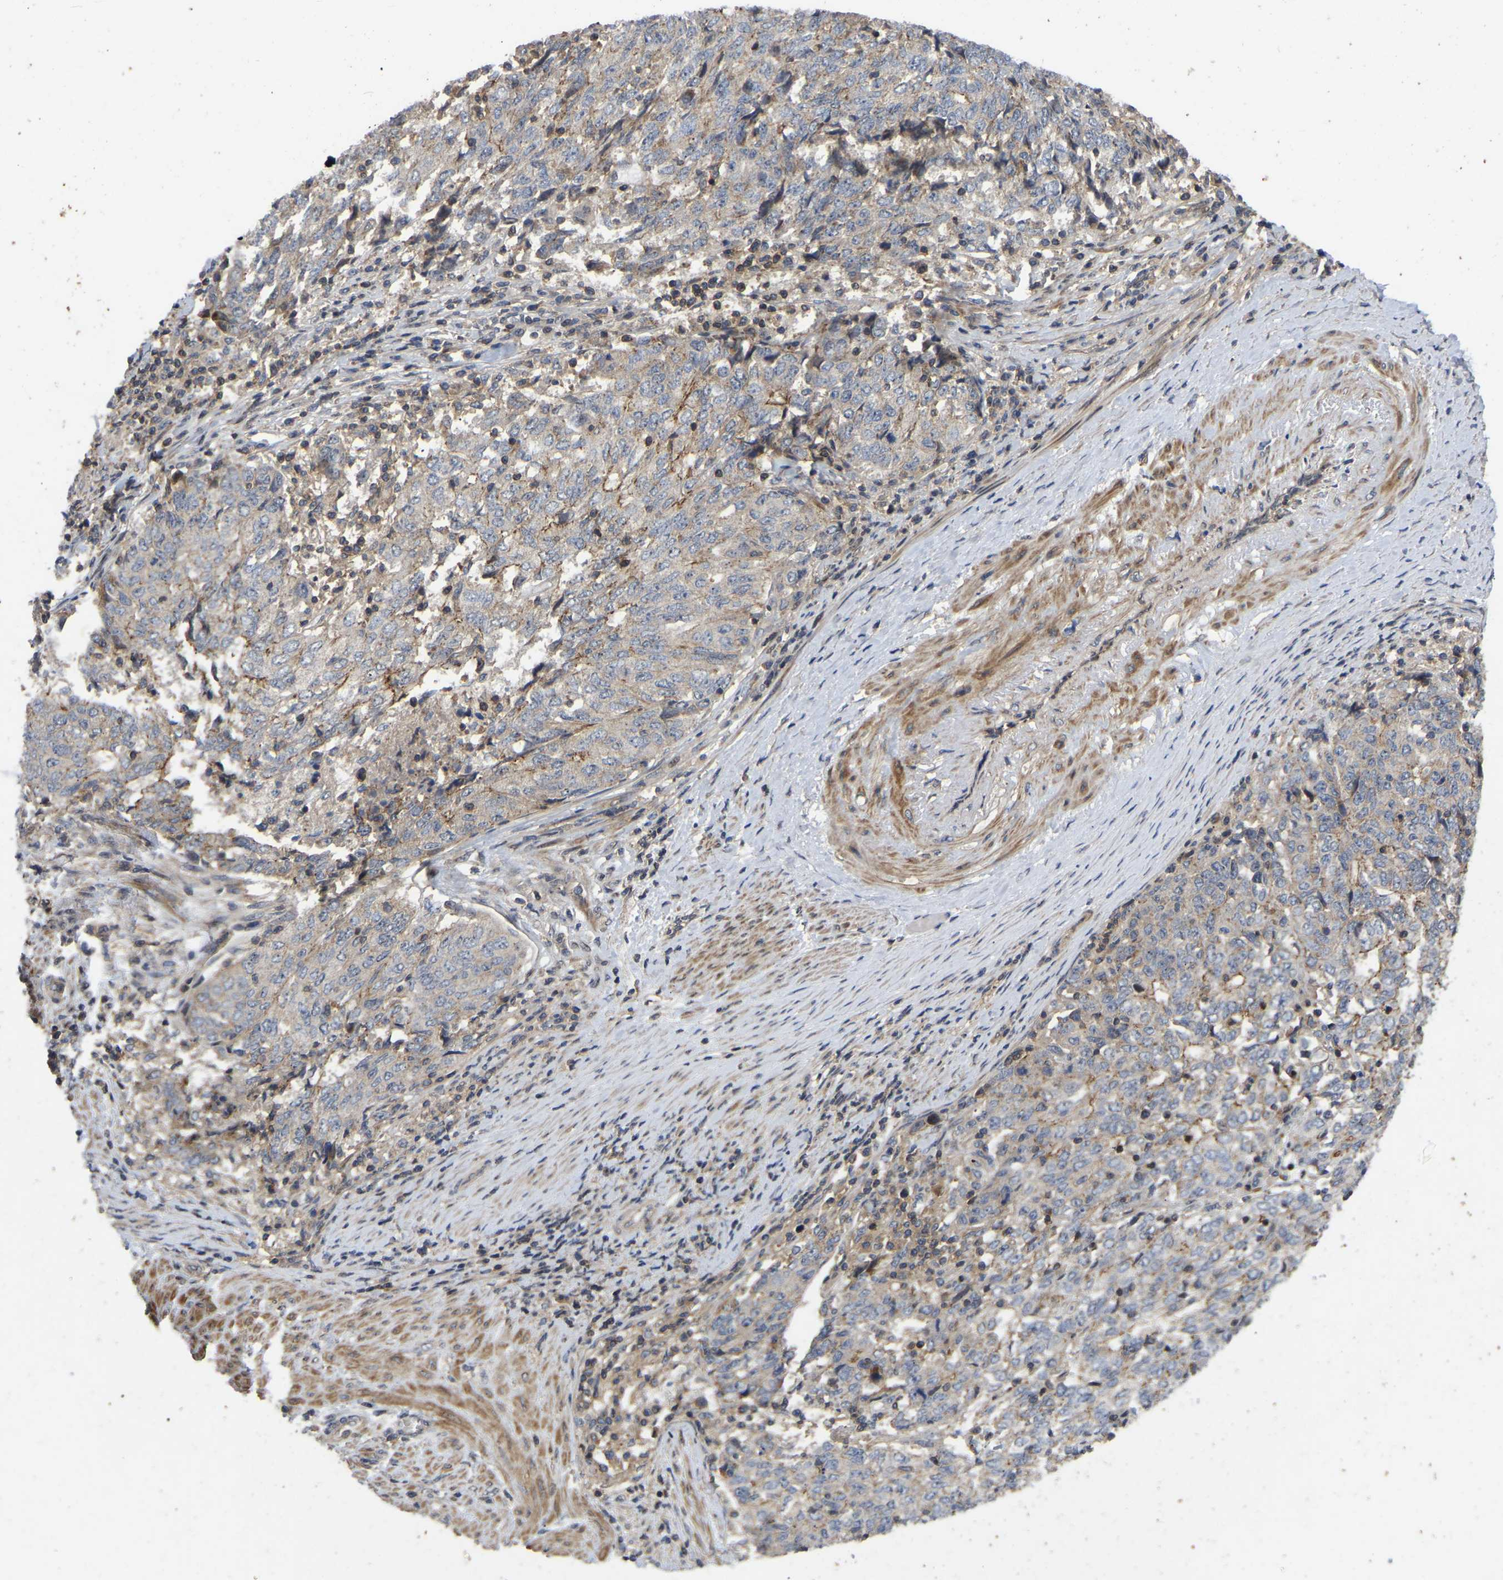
{"staining": {"intensity": "moderate", "quantity": "<25%", "location": "cytoplasmic/membranous"}, "tissue": "endometrial cancer", "cell_type": "Tumor cells", "image_type": "cancer", "snomed": [{"axis": "morphology", "description": "Adenocarcinoma, NOS"}, {"axis": "topography", "description": "Endometrium"}], "caption": "This photomicrograph displays immunohistochemistry (IHC) staining of human adenocarcinoma (endometrial), with low moderate cytoplasmic/membranous expression in approximately <25% of tumor cells.", "gene": "PRDM14", "patient": {"sex": "female", "age": 80}}